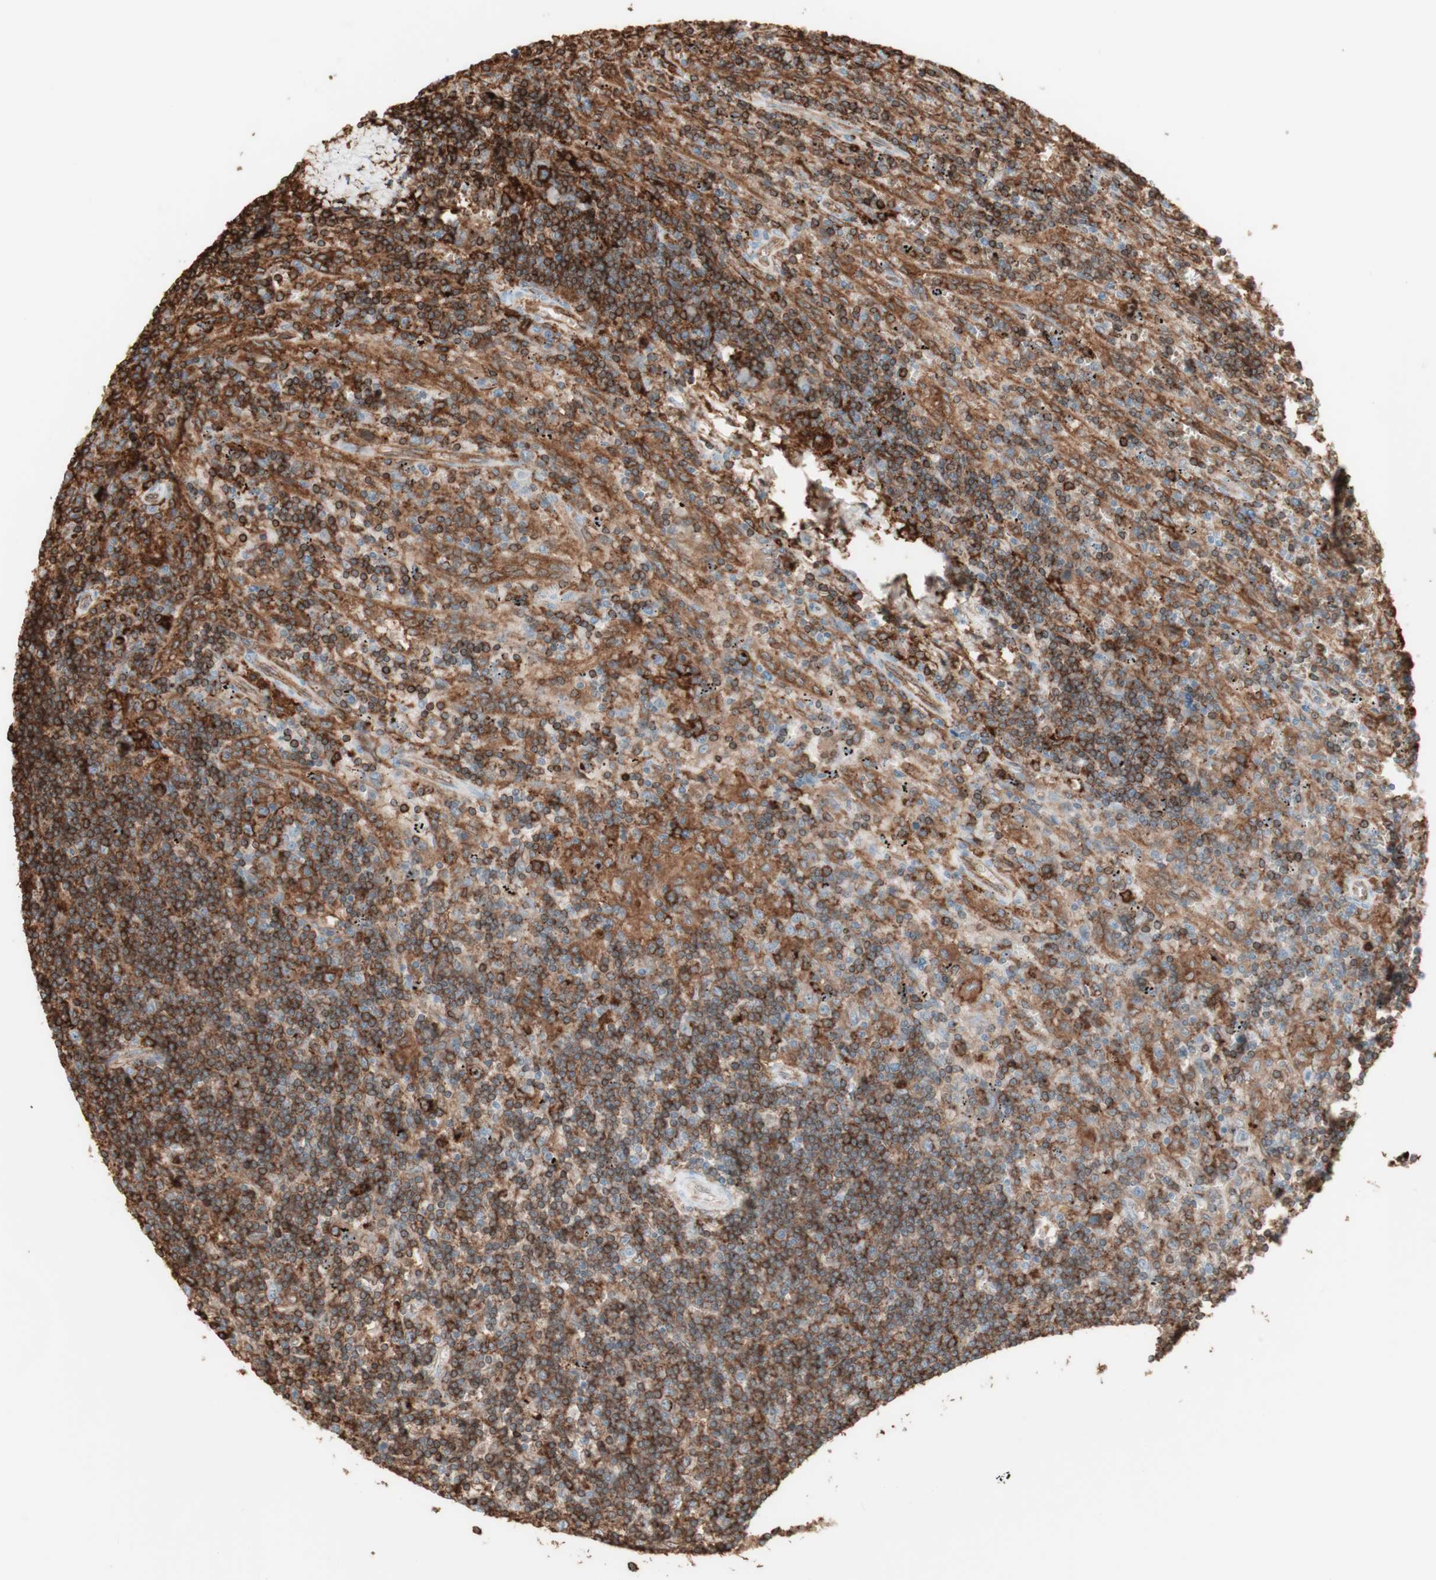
{"staining": {"intensity": "strong", "quantity": ">75%", "location": "cytoplasmic/membranous"}, "tissue": "lymphoma", "cell_type": "Tumor cells", "image_type": "cancer", "snomed": [{"axis": "morphology", "description": "Malignant lymphoma, non-Hodgkin's type, Low grade"}, {"axis": "topography", "description": "Spleen"}], "caption": "A photomicrograph showing strong cytoplasmic/membranous staining in about >75% of tumor cells in low-grade malignant lymphoma, non-Hodgkin's type, as visualized by brown immunohistochemical staining.", "gene": "HLA-DPB1", "patient": {"sex": "male", "age": 76}}